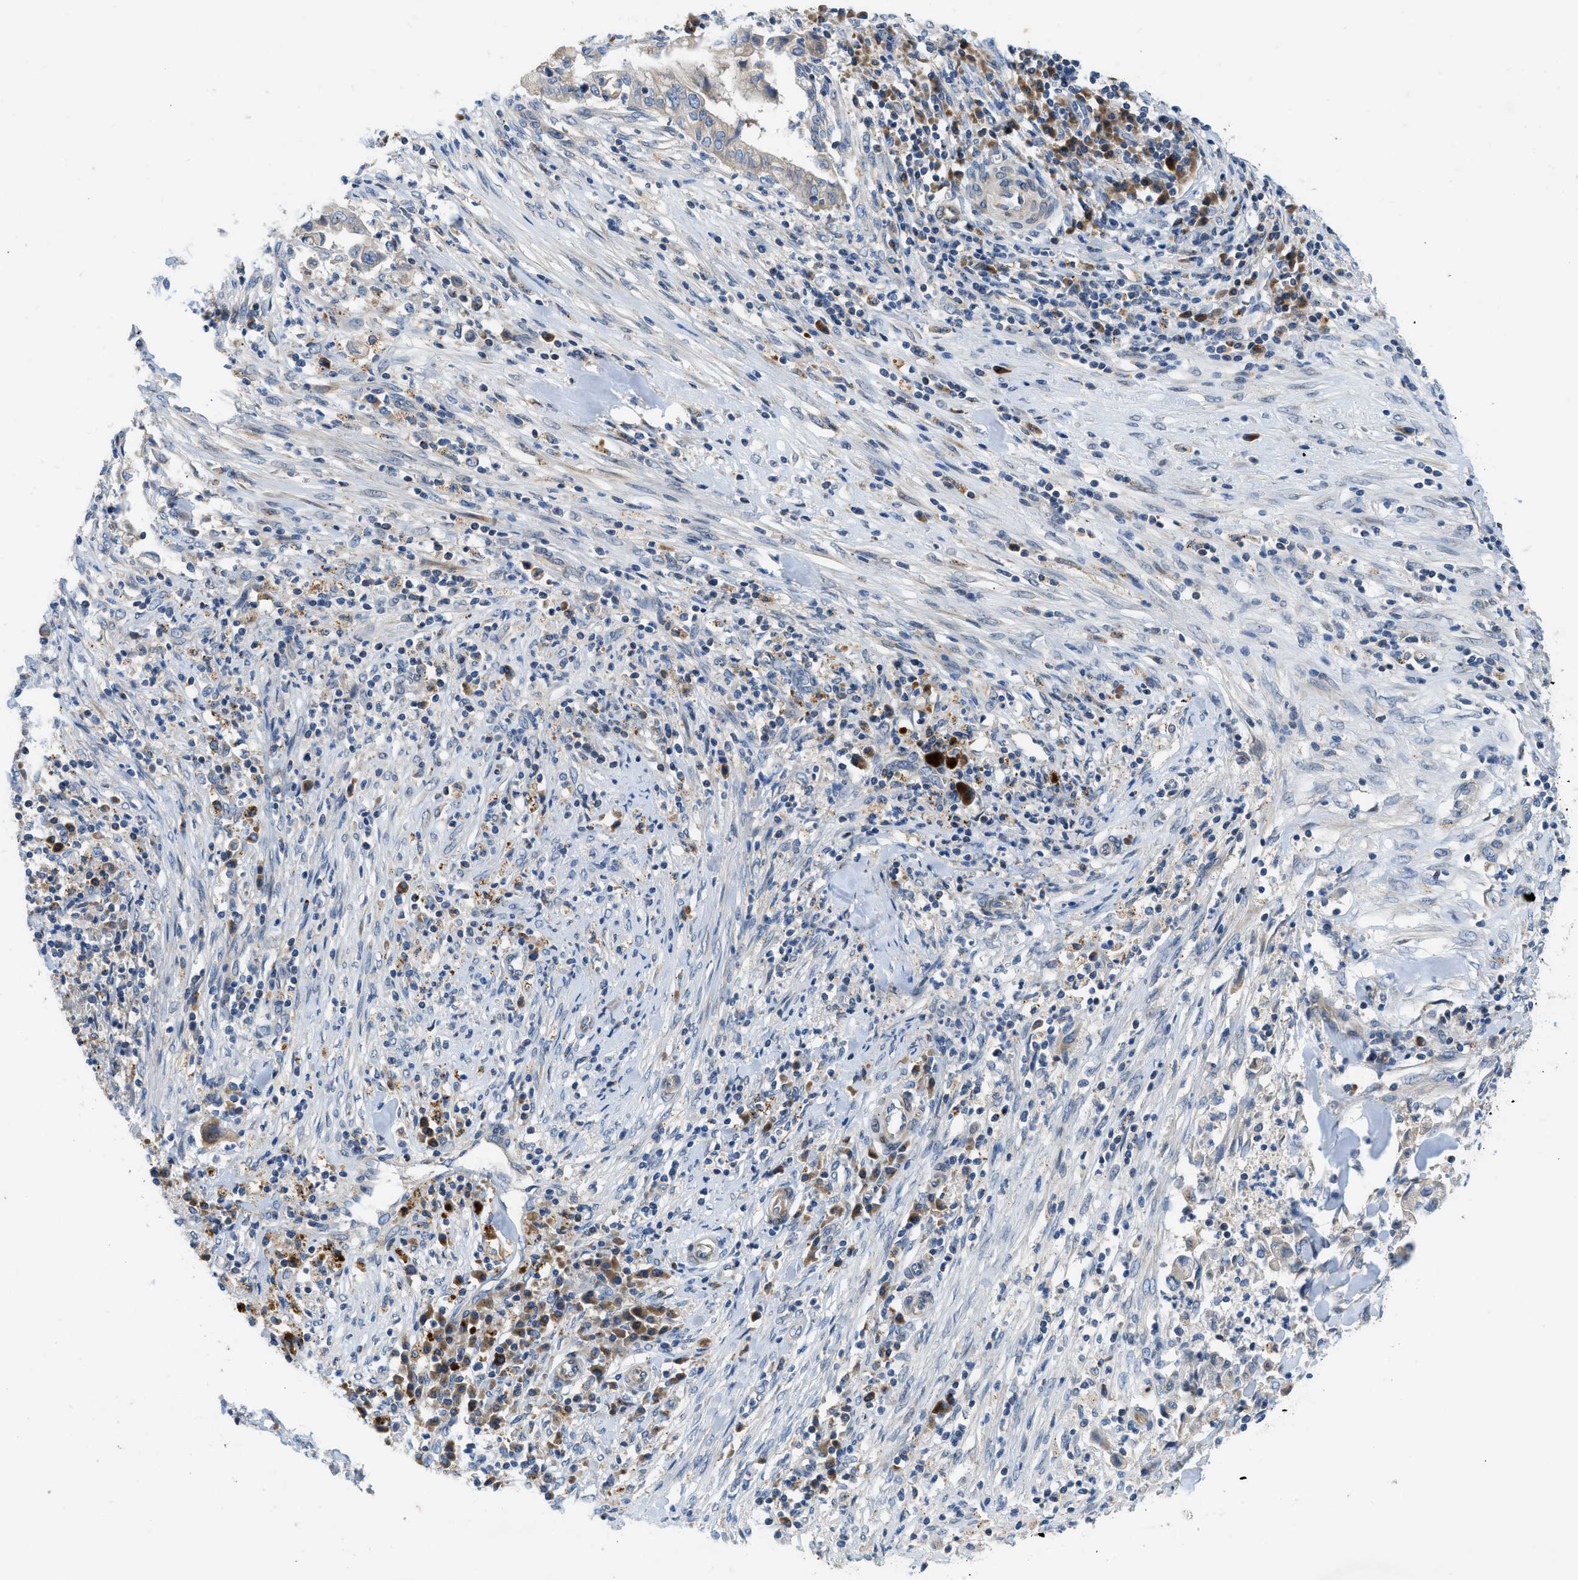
{"staining": {"intensity": "weak", "quantity": "<25%", "location": "cytoplasmic/membranous"}, "tissue": "cervical cancer", "cell_type": "Tumor cells", "image_type": "cancer", "snomed": [{"axis": "morphology", "description": "Adenocarcinoma, NOS"}, {"axis": "topography", "description": "Cervix"}], "caption": "Tumor cells show no significant expression in cervical adenocarcinoma. (Stains: DAB immunohistochemistry with hematoxylin counter stain, Microscopy: brightfield microscopy at high magnification).", "gene": "TMEM248", "patient": {"sex": "female", "age": 44}}